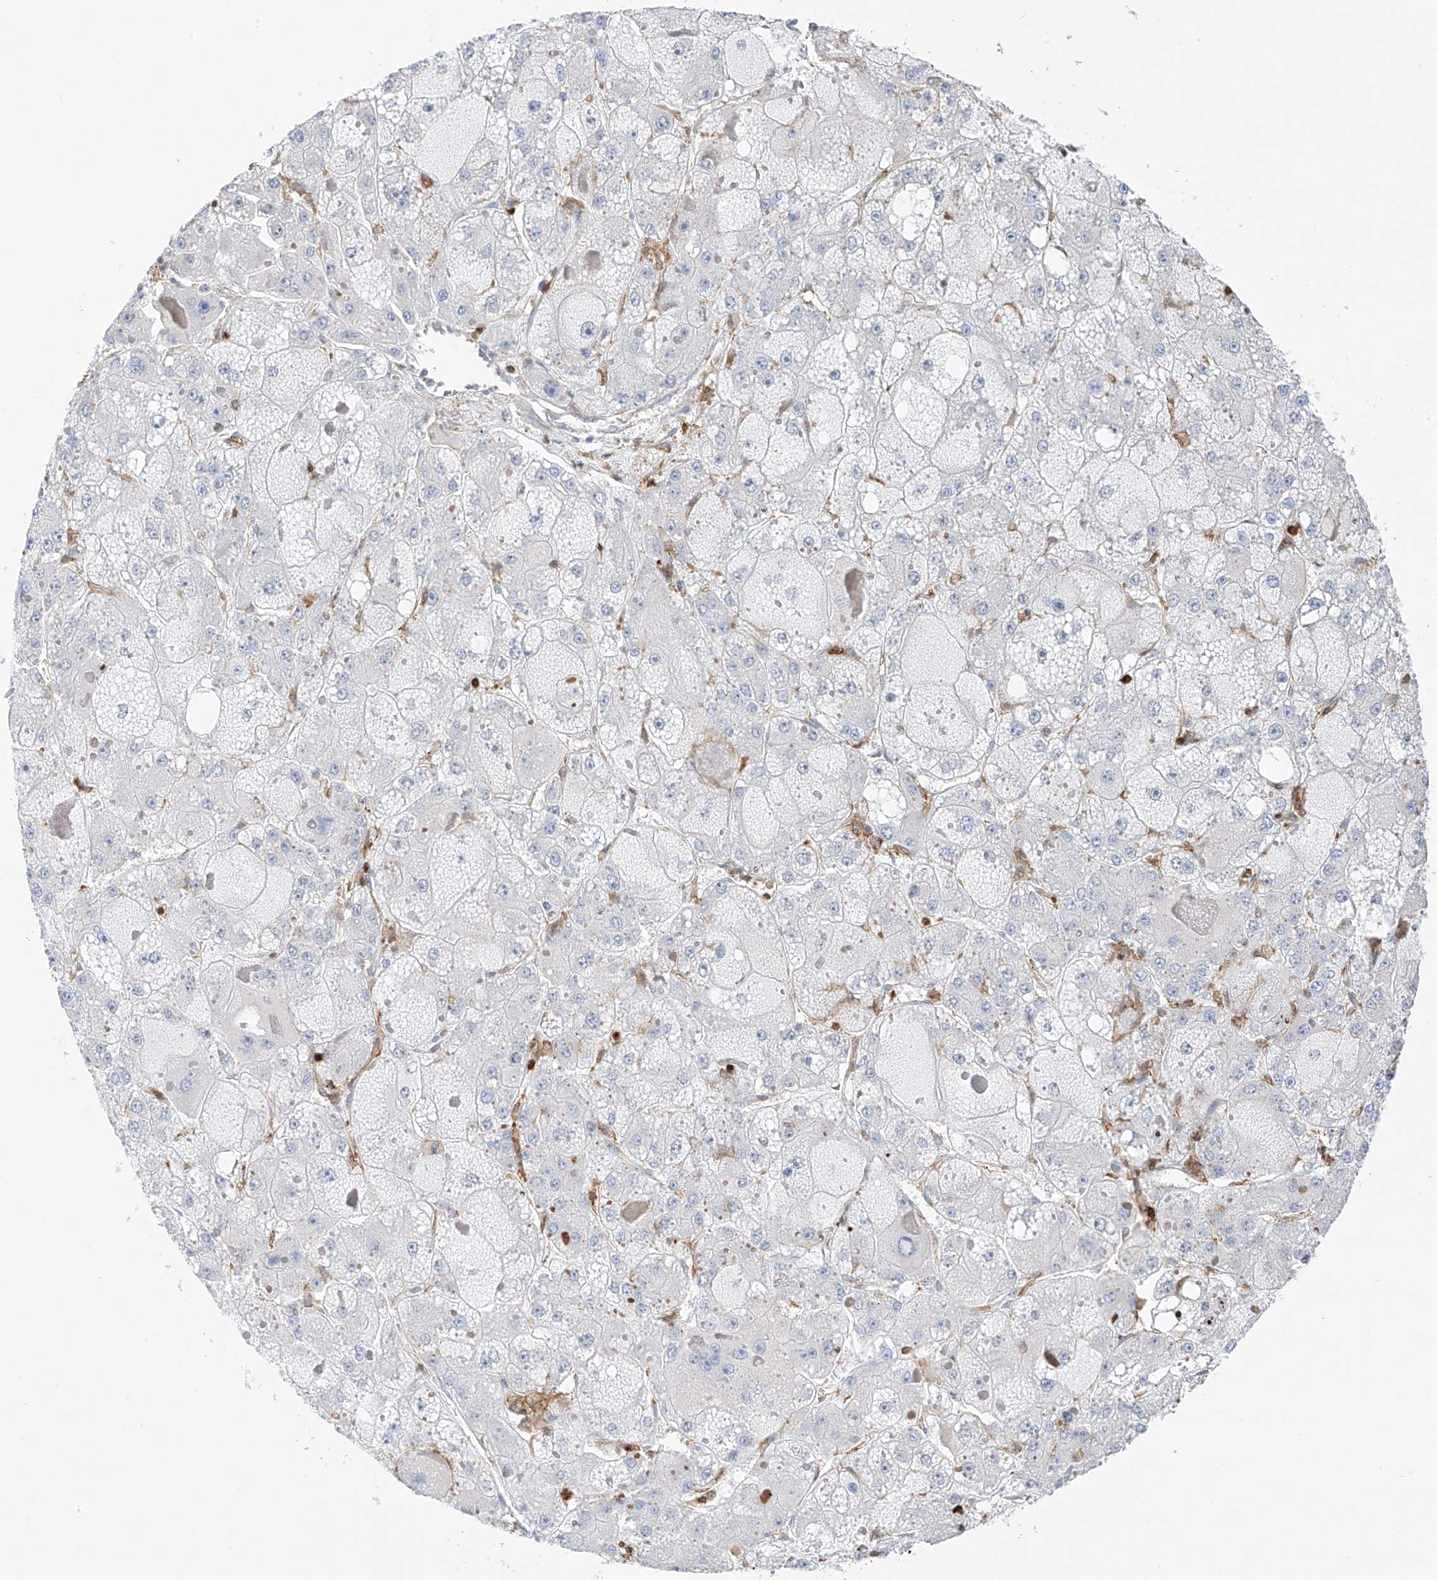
{"staining": {"intensity": "negative", "quantity": "none", "location": "none"}, "tissue": "liver cancer", "cell_type": "Tumor cells", "image_type": "cancer", "snomed": [{"axis": "morphology", "description": "Carcinoma, Hepatocellular, NOS"}, {"axis": "topography", "description": "Liver"}], "caption": "A high-resolution histopathology image shows immunohistochemistry staining of liver cancer (hepatocellular carcinoma), which reveals no significant positivity in tumor cells.", "gene": "ARHGAP25", "patient": {"sex": "female", "age": 73}}